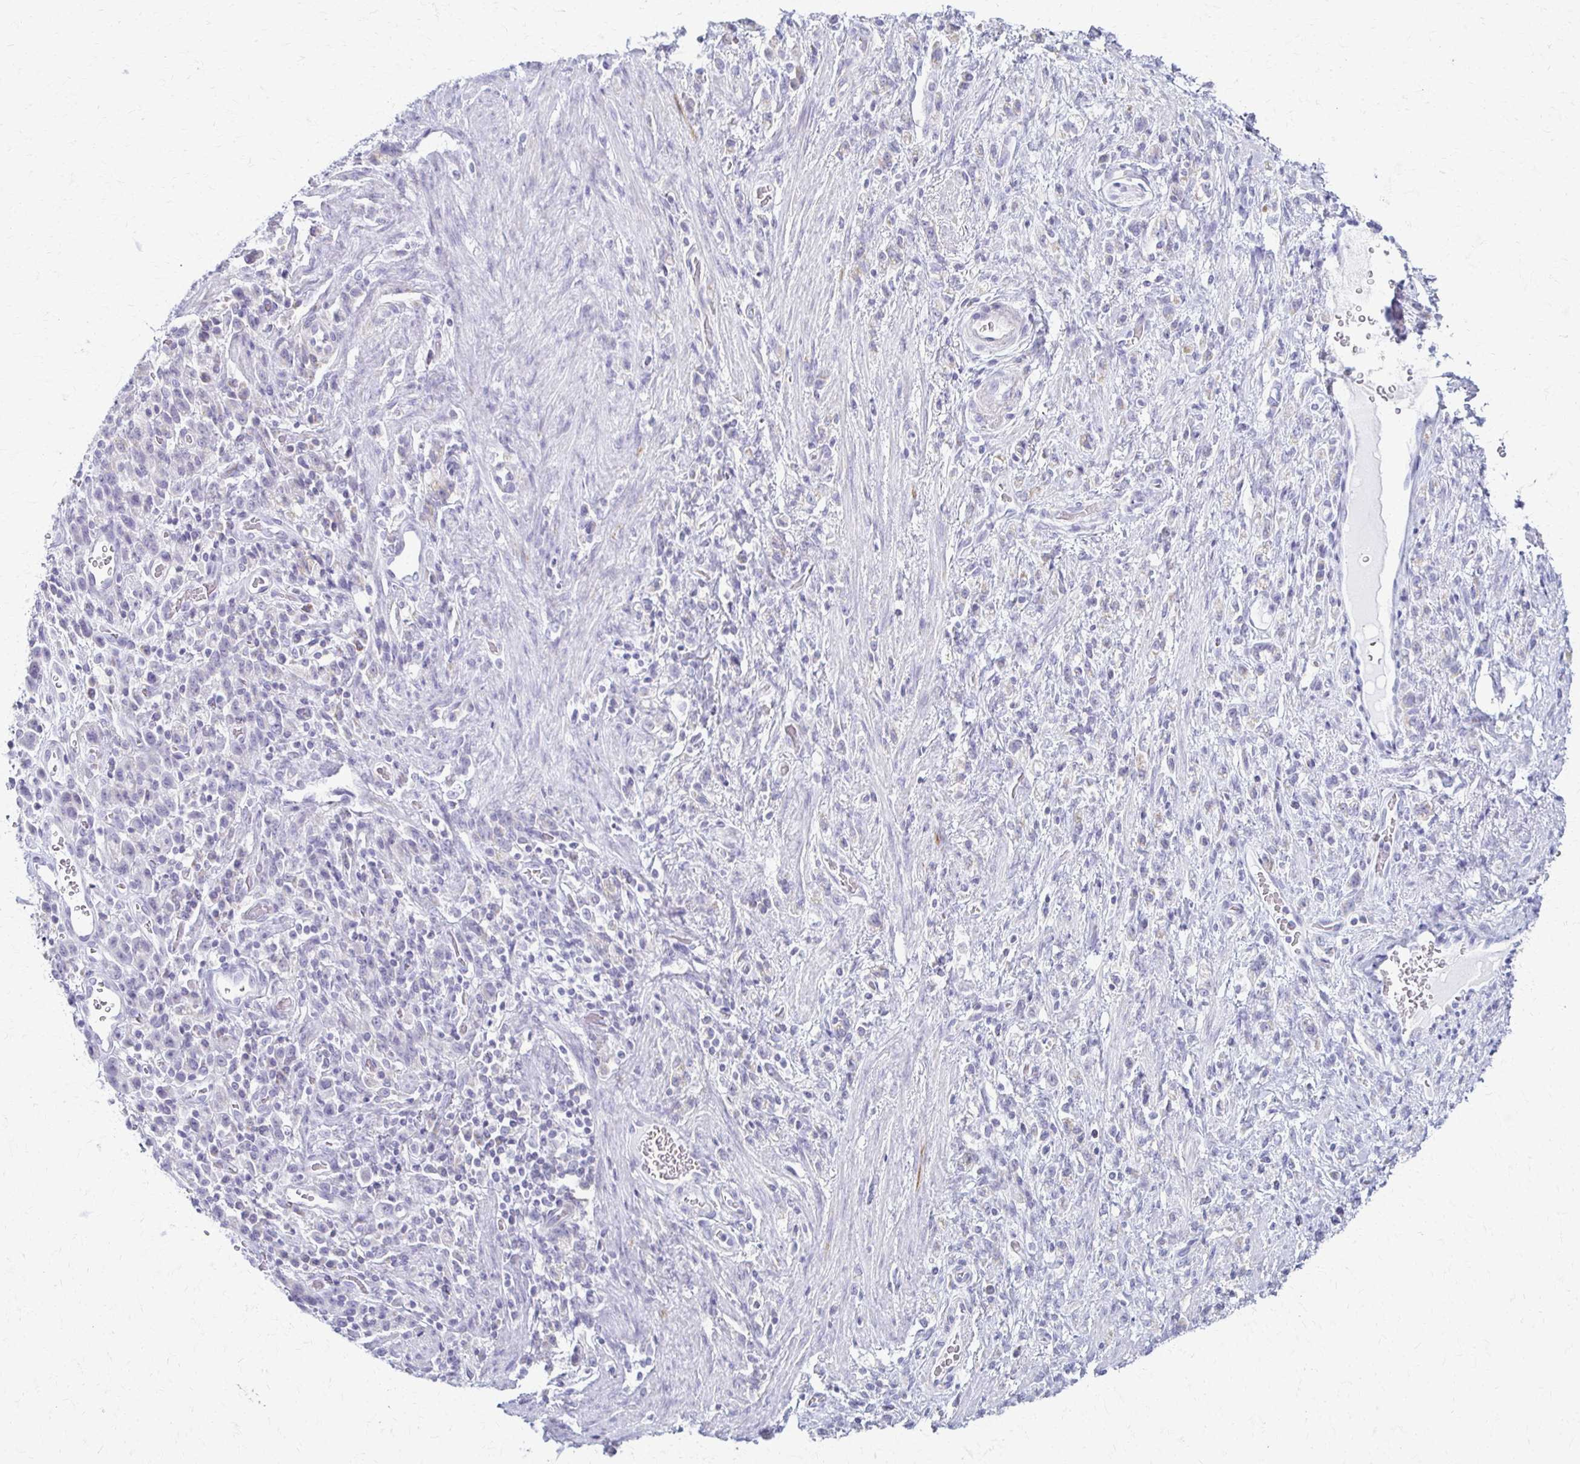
{"staining": {"intensity": "negative", "quantity": "none", "location": "none"}, "tissue": "stomach cancer", "cell_type": "Tumor cells", "image_type": "cancer", "snomed": [{"axis": "morphology", "description": "Adenocarcinoma, NOS"}, {"axis": "topography", "description": "Stomach"}], "caption": "This is an IHC photomicrograph of adenocarcinoma (stomach). There is no expression in tumor cells.", "gene": "FCGR2B", "patient": {"sex": "male", "age": 77}}